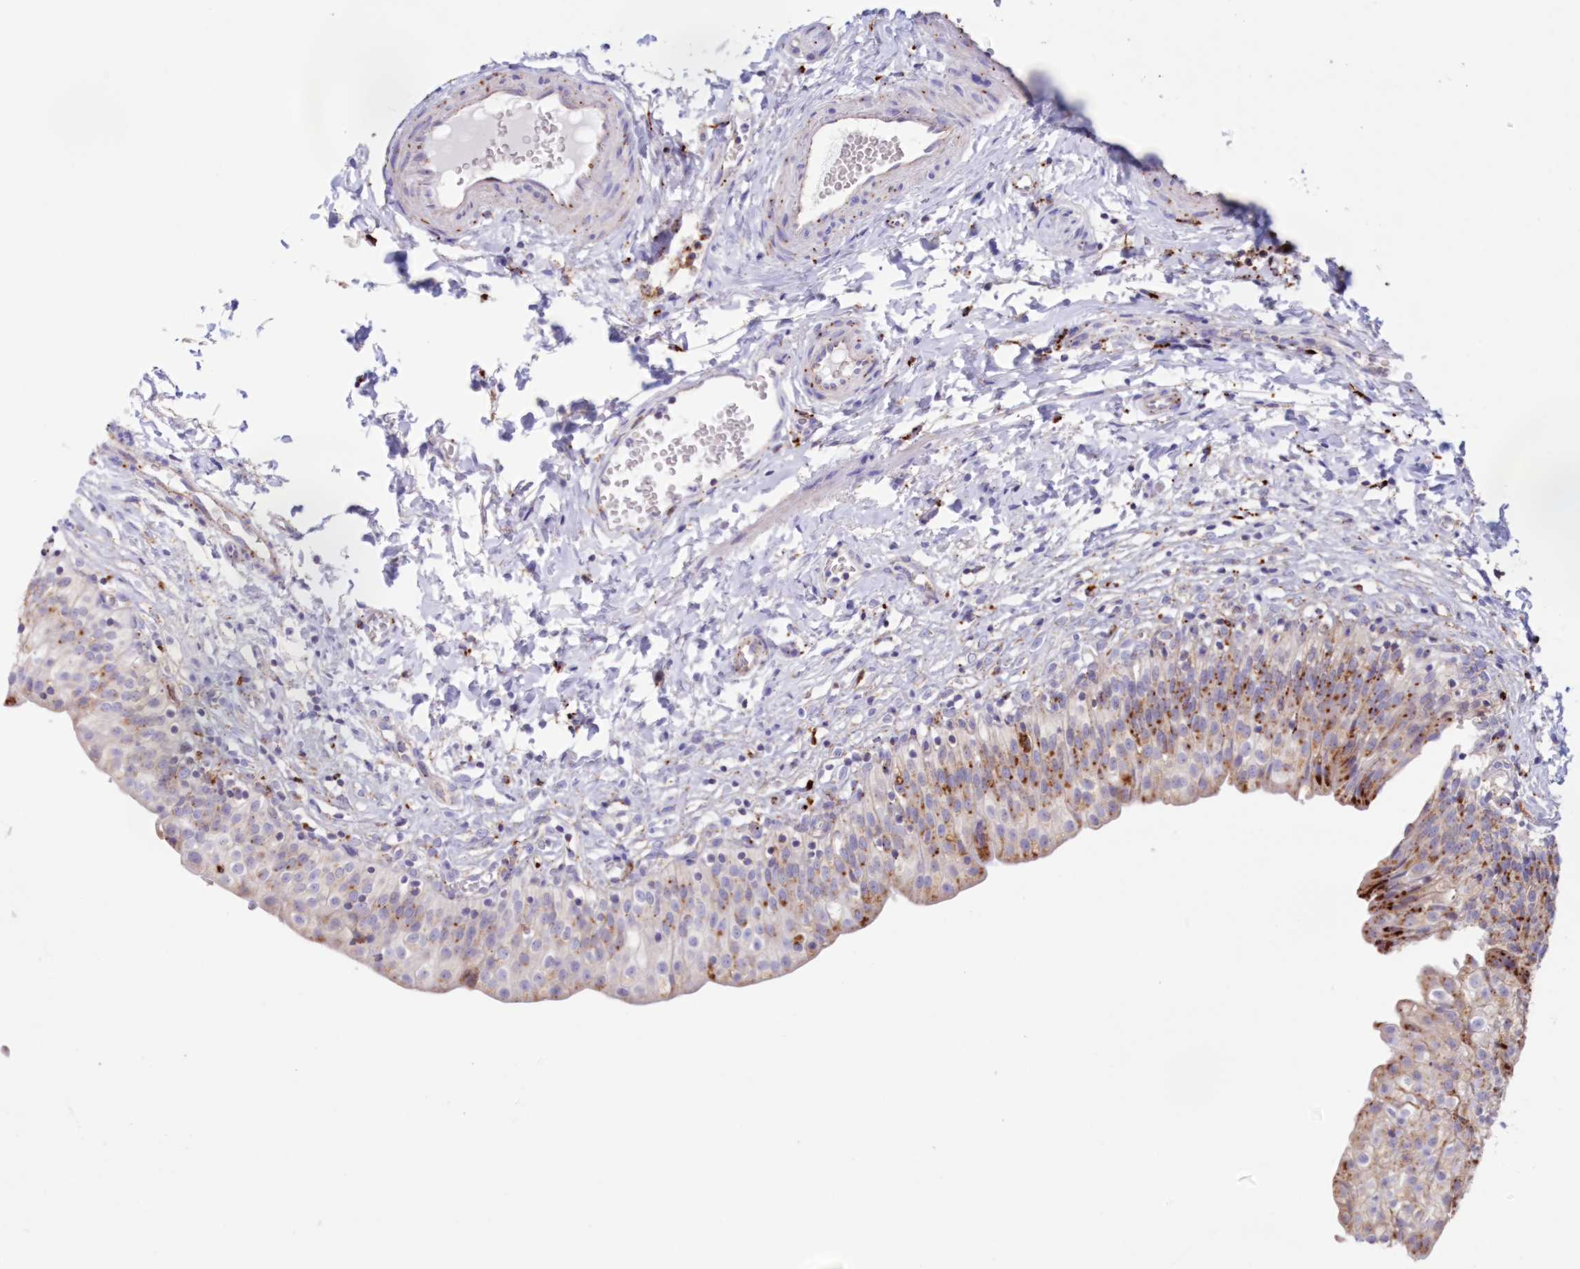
{"staining": {"intensity": "strong", "quantity": "25%-75%", "location": "cytoplasmic/membranous"}, "tissue": "urinary bladder", "cell_type": "Urothelial cells", "image_type": "normal", "snomed": [{"axis": "morphology", "description": "Normal tissue, NOS"}, {"axis": "topography", "description": "Urinary bladder"}], "caption": "This micrograph reveals IHC staining of unremarkable urinary bladder, with high strong cytoplasmic/membranous expression in approximately 25%-75% of urothelial cells.", "gene": "TPP1", "patient": {"sex": "male", "age": 55}}